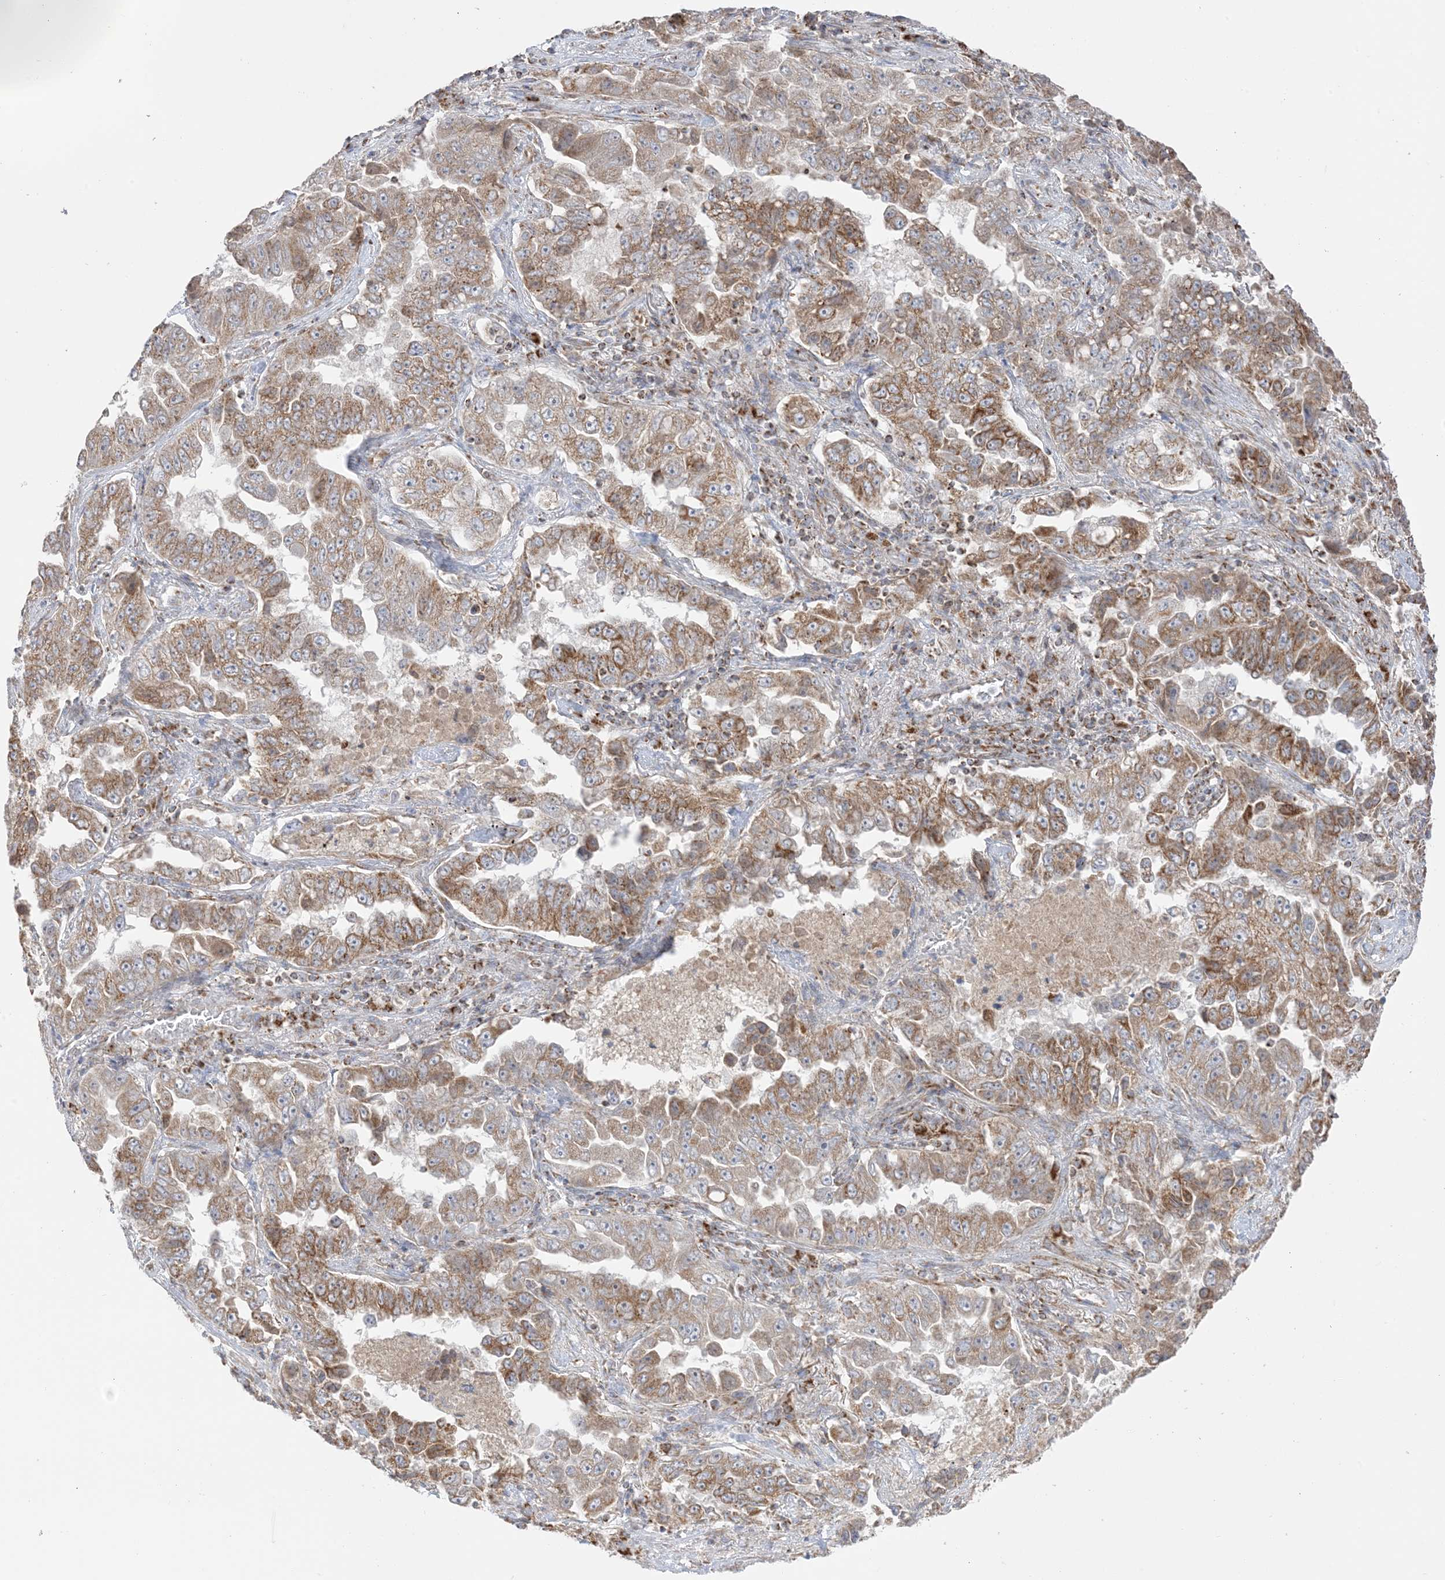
{"staining": {"intensity": "moderate", "quantity": ">75%", "location": "cytoplasmic/membranous"}, "tissue": "lung cancer", "cell_type": "Tumor cells", "image_type": "cancer", "snomed": [{"axis": "morphology", "description": "Adenocarcinoma, NOS"}, {"axis": "topography", "description": "Lung"}], "caption": "Immunohistochemistry of adenocarcinoma (lung) displays medium levels of moderate cytoplasmic/membranous expression in approximately >75% of tumor cells.", "gene": "SLC25A12", "patient": {"sex": "female", "age": 51}}